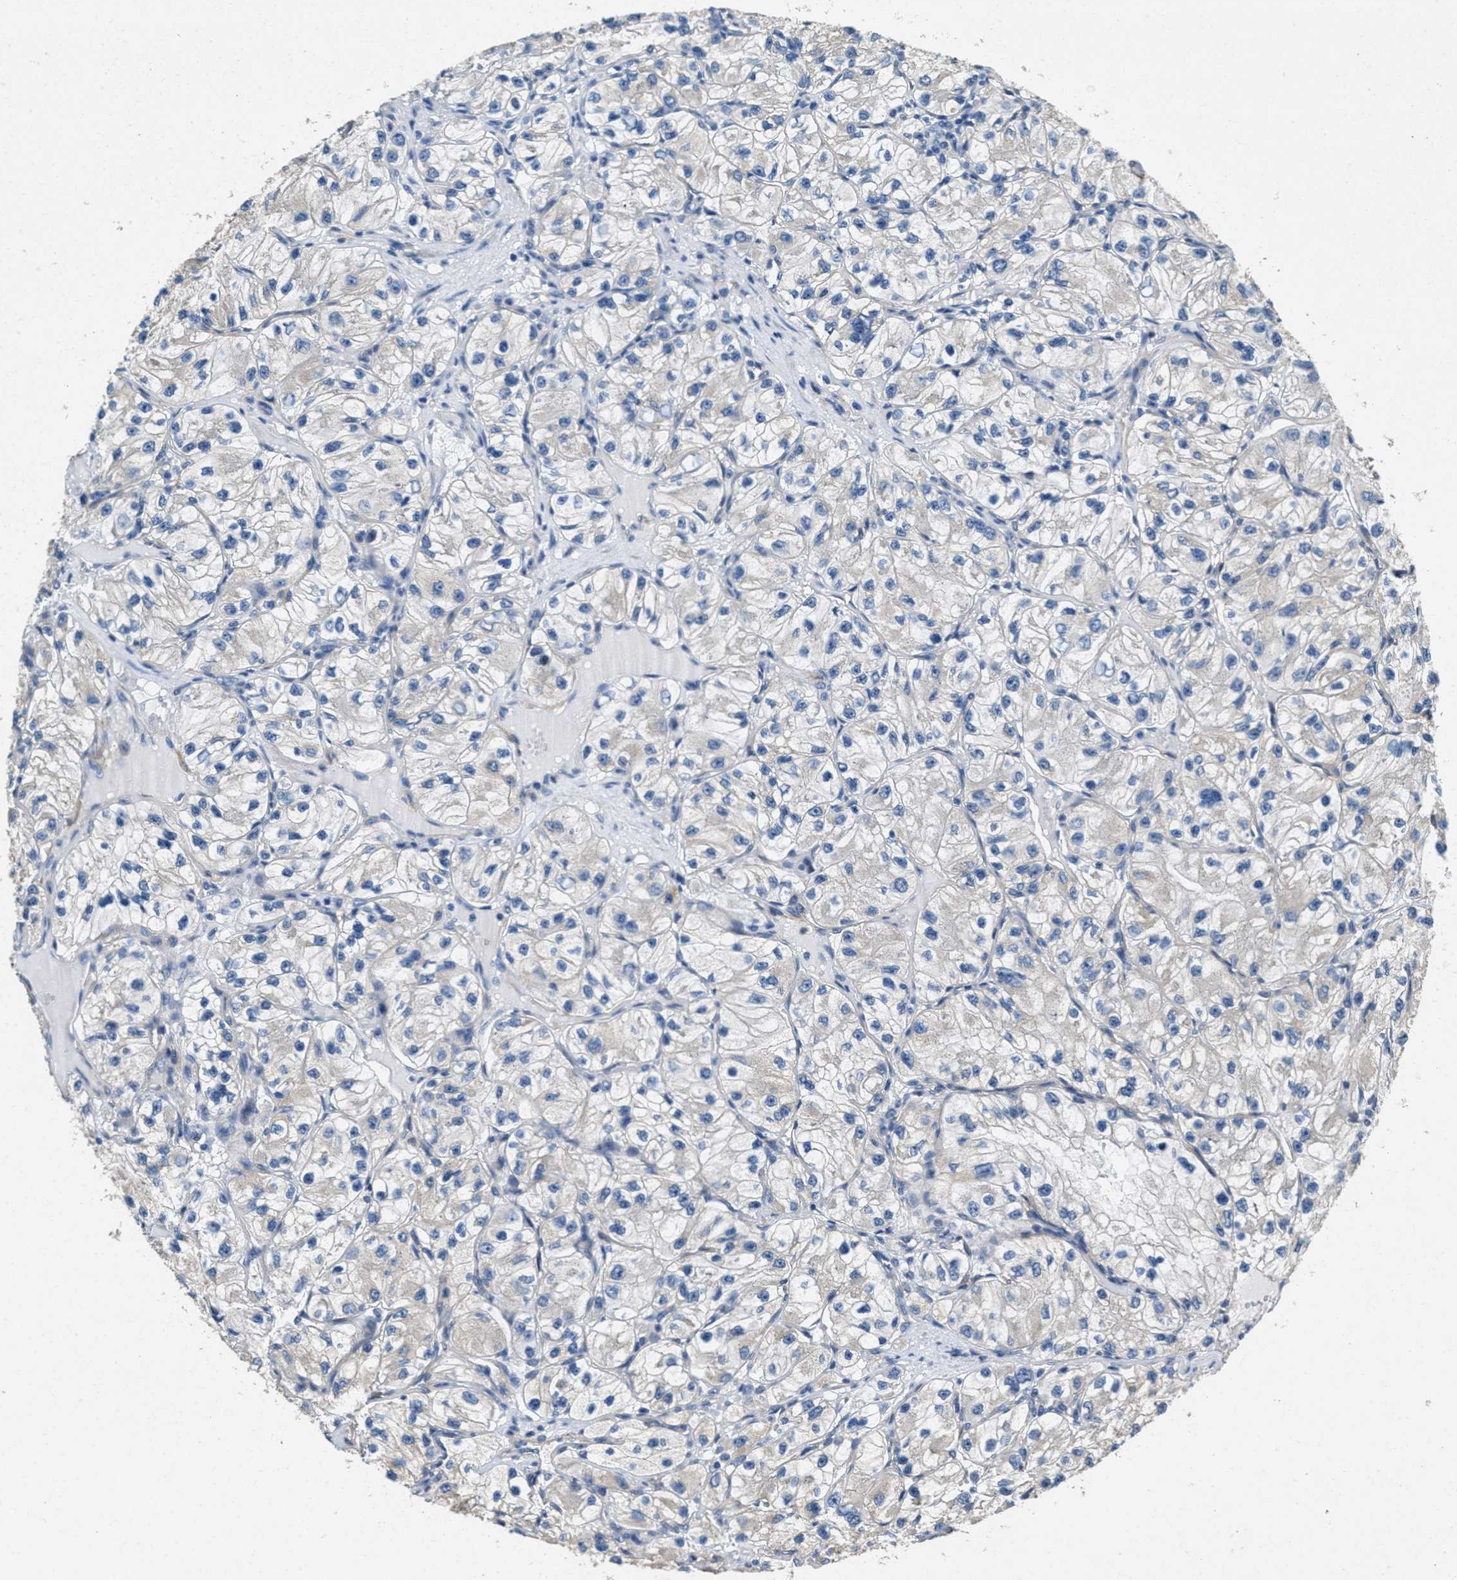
{"staining": {"intensity": "moderate", "quantity": "25%-75%", "location": "cytoplasmic/membranous"}, "tissue": "renal cancer", "cell_type": "Tumor cells", "image_type": "cancer", "snomed": [{"axis": "morphology", "description": "Adenocarcinoma, NOS"}, {"axis": "topography", "description": "Kidney"}], "caption": "Tumor cells exhibit moderate cytoplasmic/membranous staining in approximately 25%-75% of cells in renal cancer (adenocarcinoma).", "gene": "TOMM70", "patient": {"sex": "female", "age": 57}}